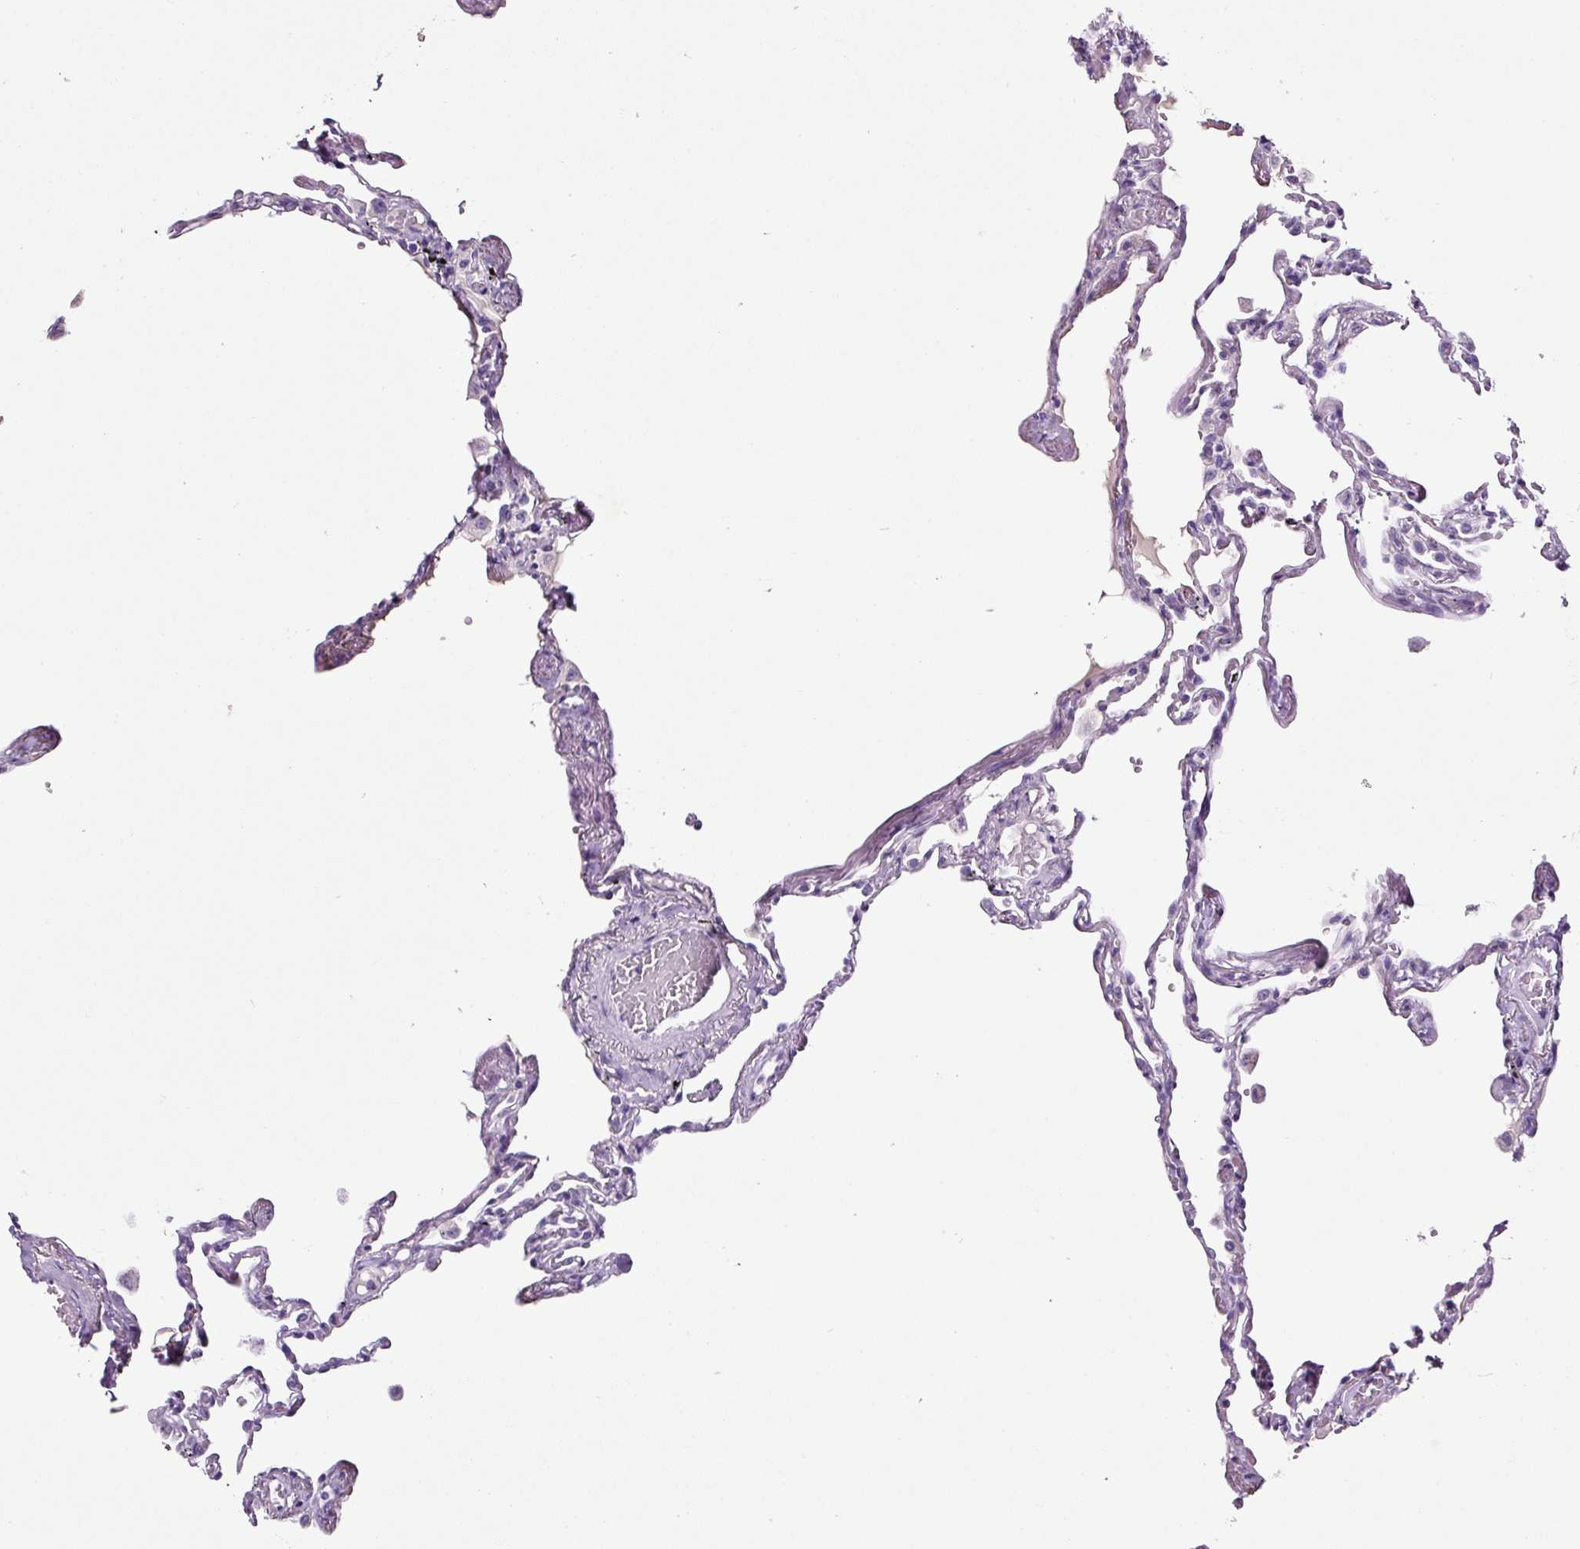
{"staining": {"intensity": "negative", "quantity": "none", "location": "none"}, "tissue": "lung", "cell_type": "Alveolar cells", "image_type": "normal", "snomed": [{"axis": "morphology", "description": "Normal tissue, NOS"}, {"axis": "topography", "description": "Lung"}], "caption": "DAB (3,3'-diaminobenzidine) immunohistochemical staining of benign human lung demonstrates no significant positivity in alveolar cells.", "gene": "SP8", "patient": {"sex": "female", "age": 67}}